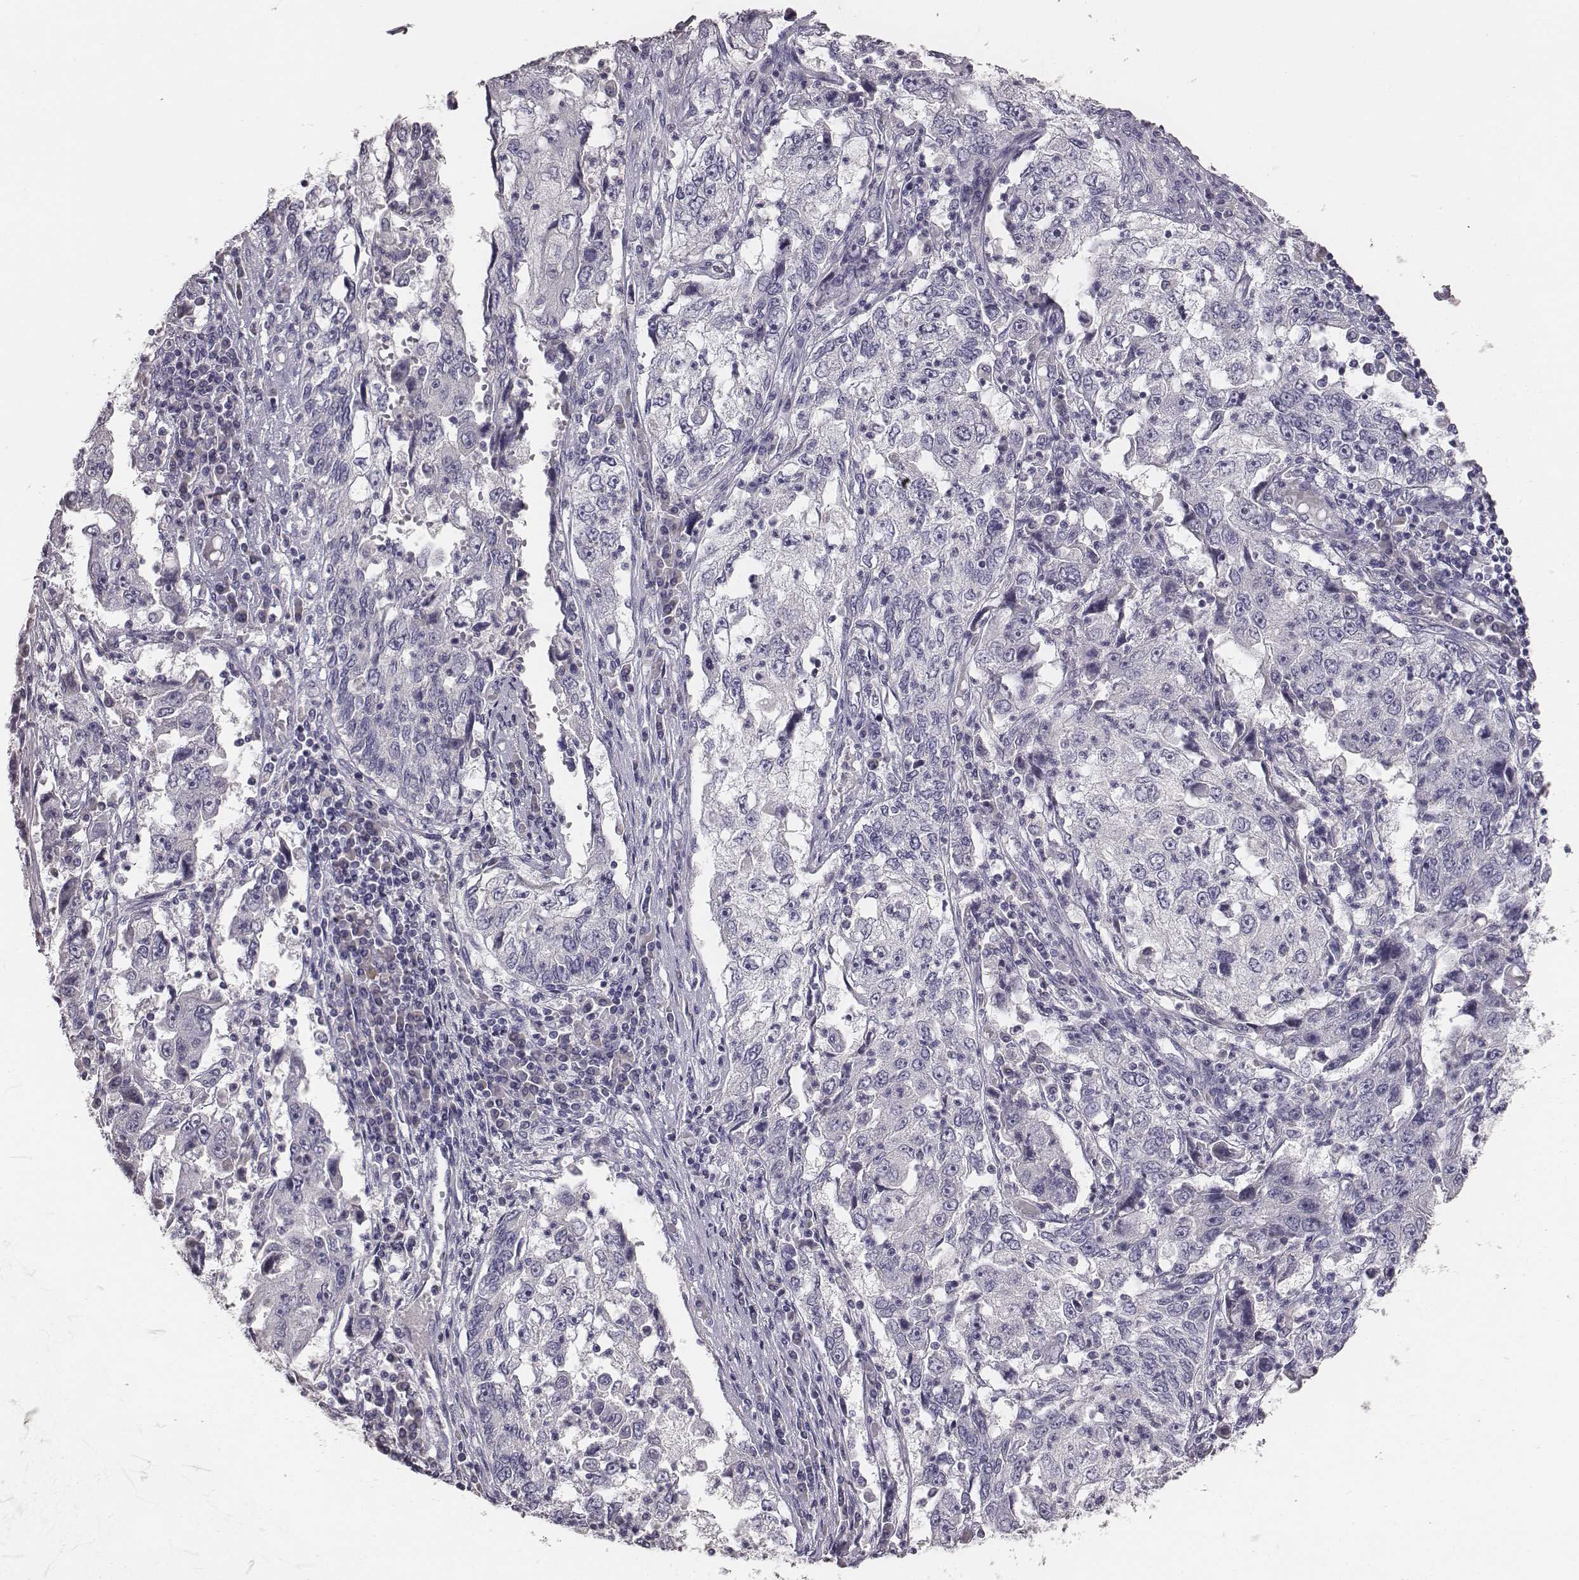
{"staining": {"intensity": "negative", "quantity": "none", "location": "none"}, "tissue": "cervical cancer", "cell_type": "Tumor cells", "image_type": "cancer", "snomed": [{"axis": "morphology", "description": "Squamous cell carcinoma, NOS"}, {"axis": "topography", "description": "Cervix"}], "caption": "This is an immunohistochemistry (IHC) histopathology image of human cervical squamous cell carcinoma. There is no staining in tumor cells.", "gene": "MYH6", "patient": {"sex": "female", "age": 36}}